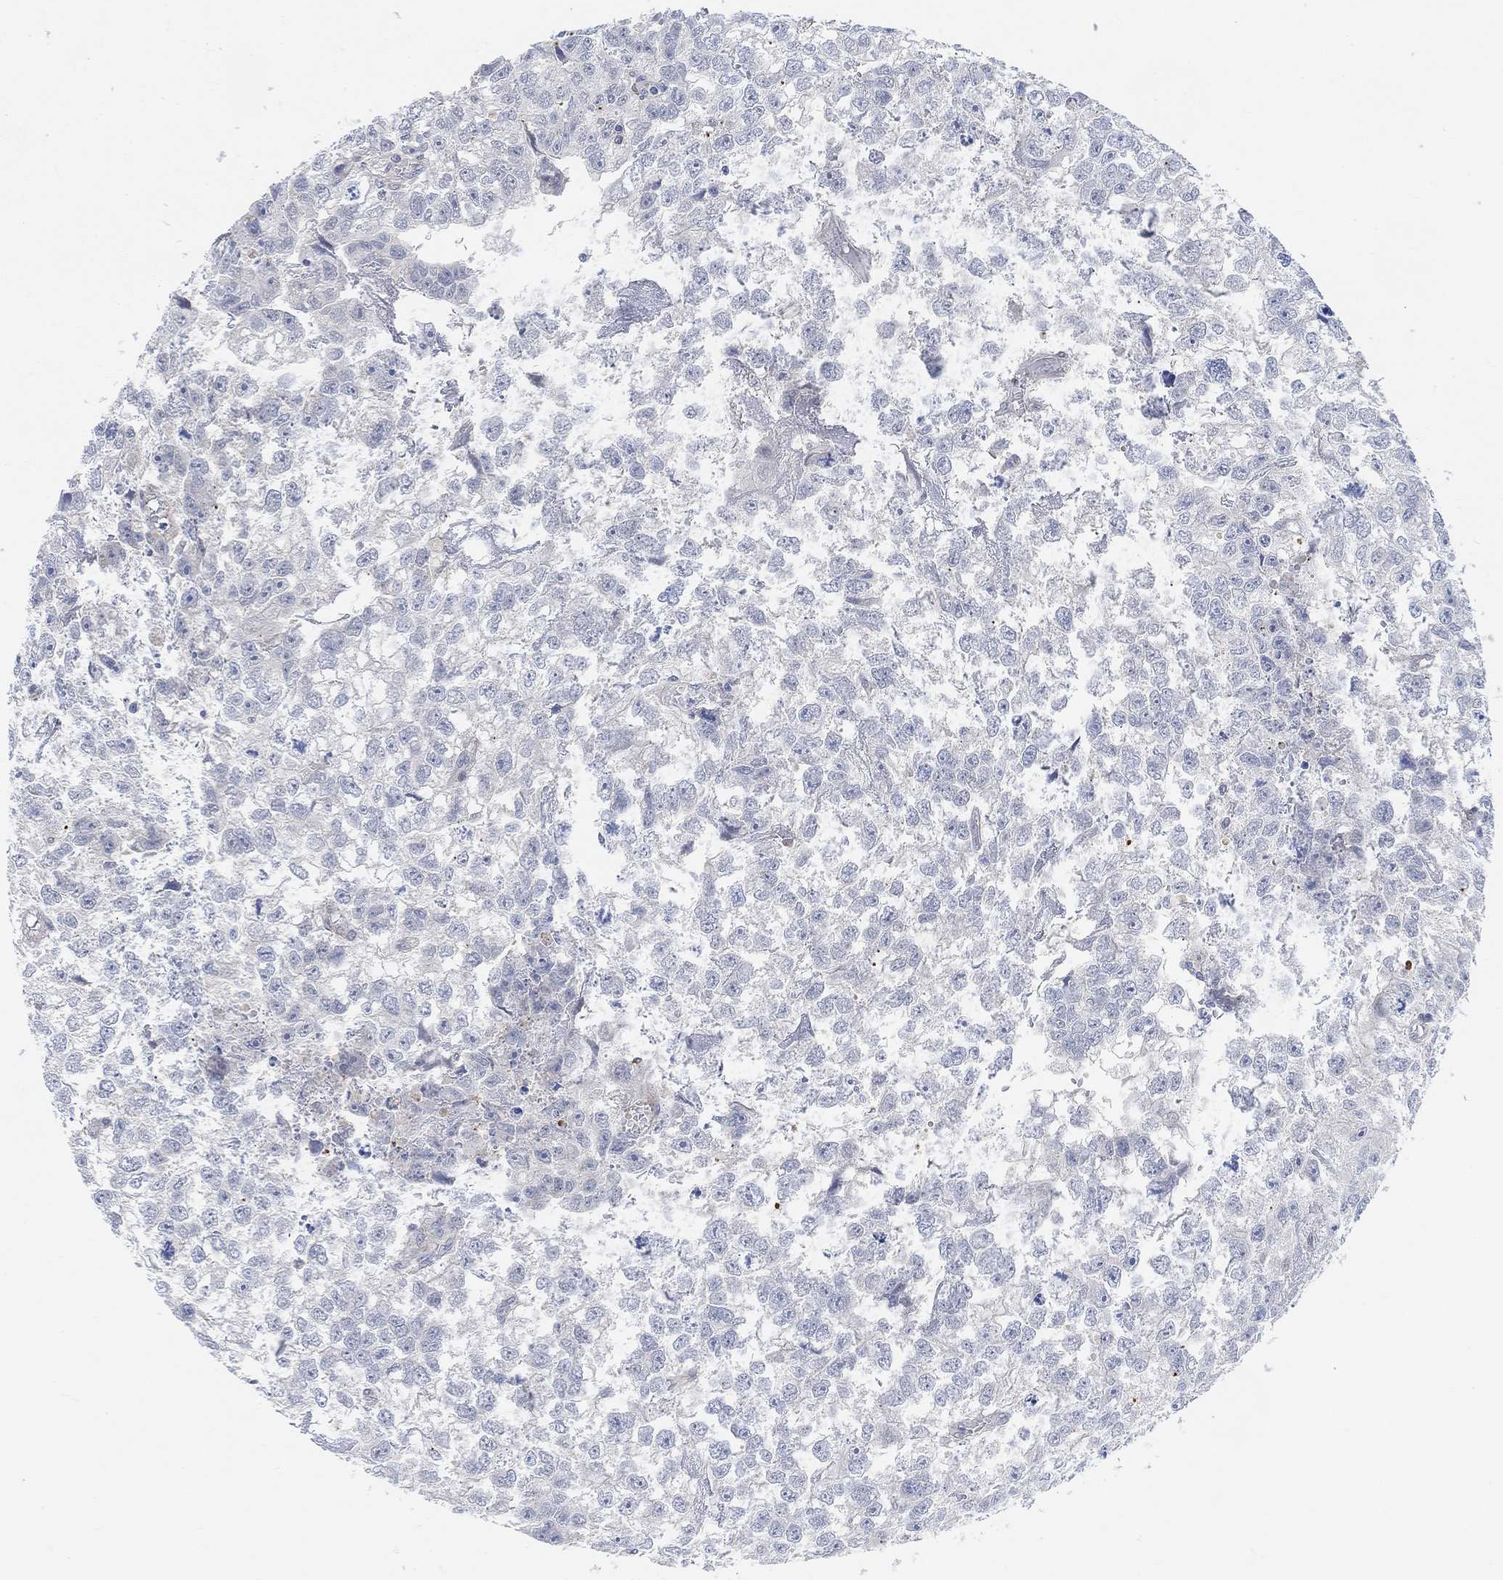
{"staining": {"intensity": "negative", "quantity": "none", "location": "none"}, "tissue": "testis cancer", "cell_type": "Tumor cells", "image_type": "cancer", "snomed": [{"axis": "morphology", "description": "Carcinoma, Embryonal, NOS"}, {"axis": "morphology", "description": "Teratoma, malignant, NOS"}, {"axis": "topography", "description": "Testis"}], "caption": "High power microscopy photomicrograph of an IHC micrograph of testis cancer (teratoma (malignant)), revealing no significant expression in tumor cells.", "gene": "HCRTR1", "patient": {"sex": "male", "age": 44}}